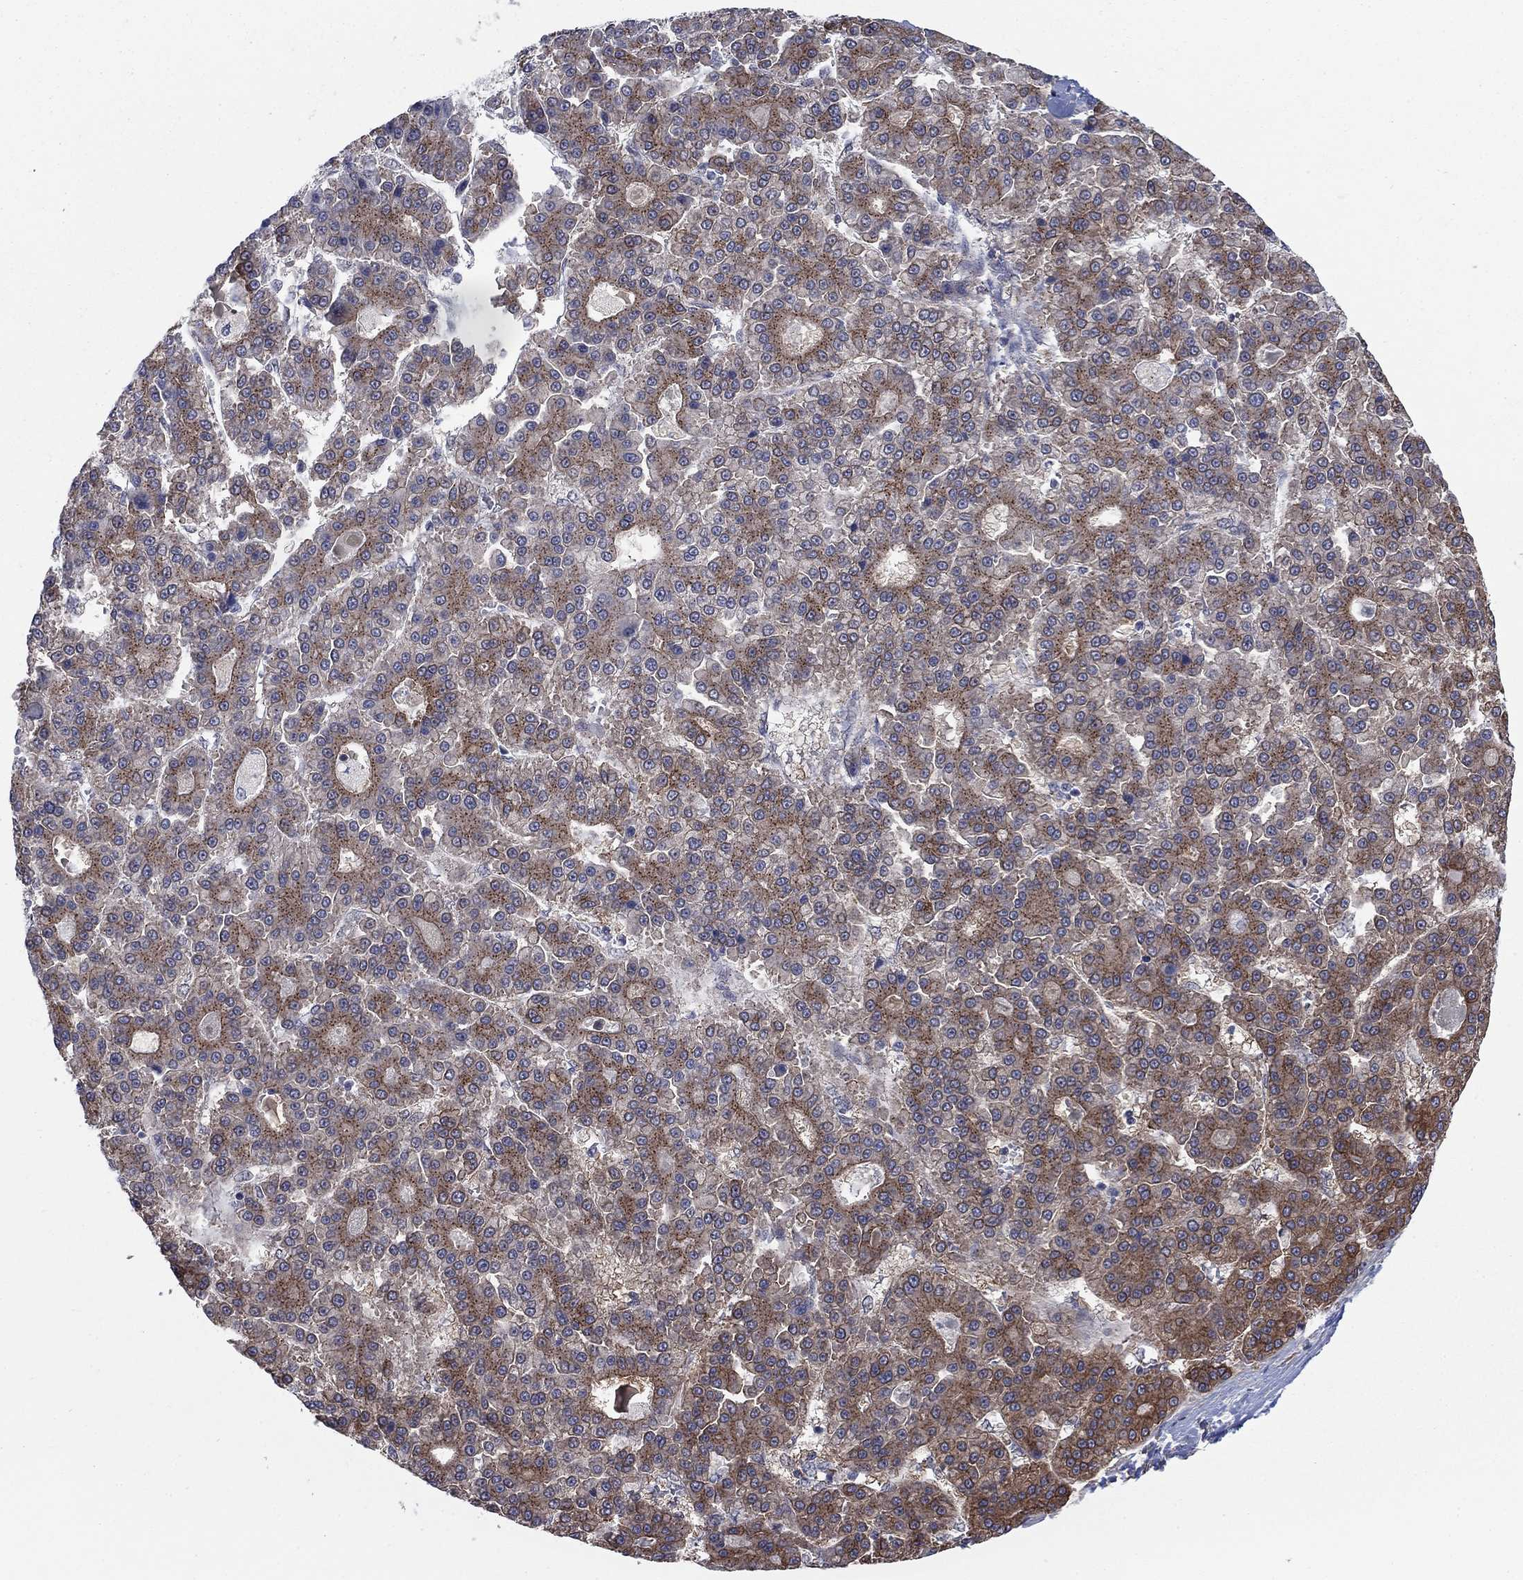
{"staining": {"intensity": "moderate", "quantity": "25%-75%", "location": "cytoplasmic/membranous"}, "tissue": "liver cancer", "cell_type": "Tumor cells", "image_type": "cancer", "snomed": [{"axis": "morphology", "description": "Carcinoma, Hepatocellular, NOS"}, {"axis": "topography", "description": "Liver"}], "caption": "Protein staining by IHC demonstrates moderate cytoplasmic/membranous expression in approximately 25%-75% of tumor cells in liver hepatocellular carcinoma.", "gene": "SH3RF1", "patient": {"sex": "male", "age": 70}}